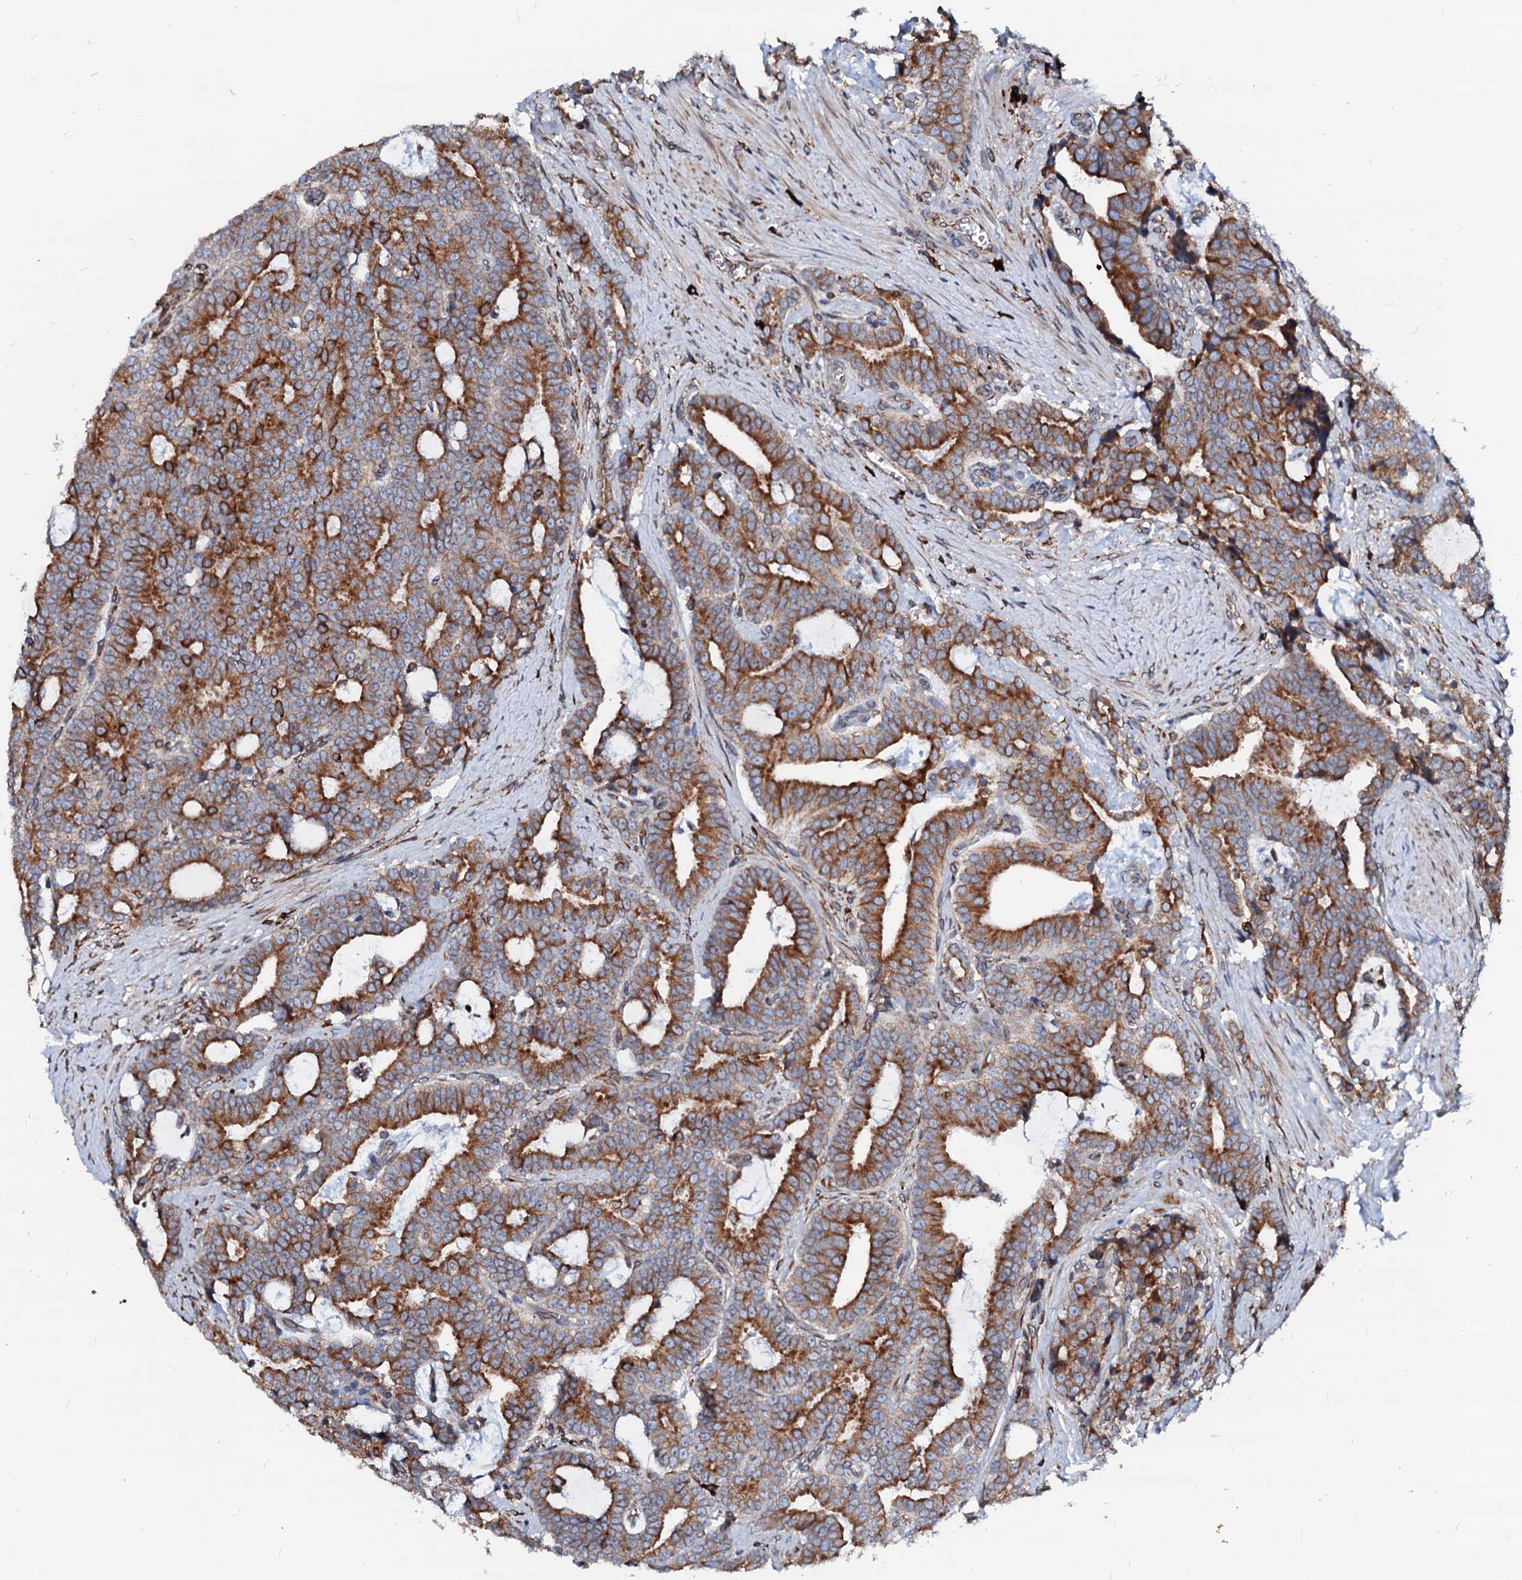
{"staining": {"intensity": "moderate", "quantity": ">75%", "location": "cytoplasmic/membranous"}, "tissue": "prostate cancer", "cell_type": "Tumor cells", "image_type": "cancer", "snomed": [{"axis": "morphology", "description": "Adenocarcinoma, High grade"}, {"axis": "topography", "description": "Prostate and seminal vesicle, NOS"}], "caption": "Moderate cytoplasmic/membranous staining for a protein is present in about >75% of tumor cells of prostate high-grade adenocarcinoma using immunohistochemistry (IHC).", "gene": "DERL1", "patient": {"sex": "male", "age": 67}}